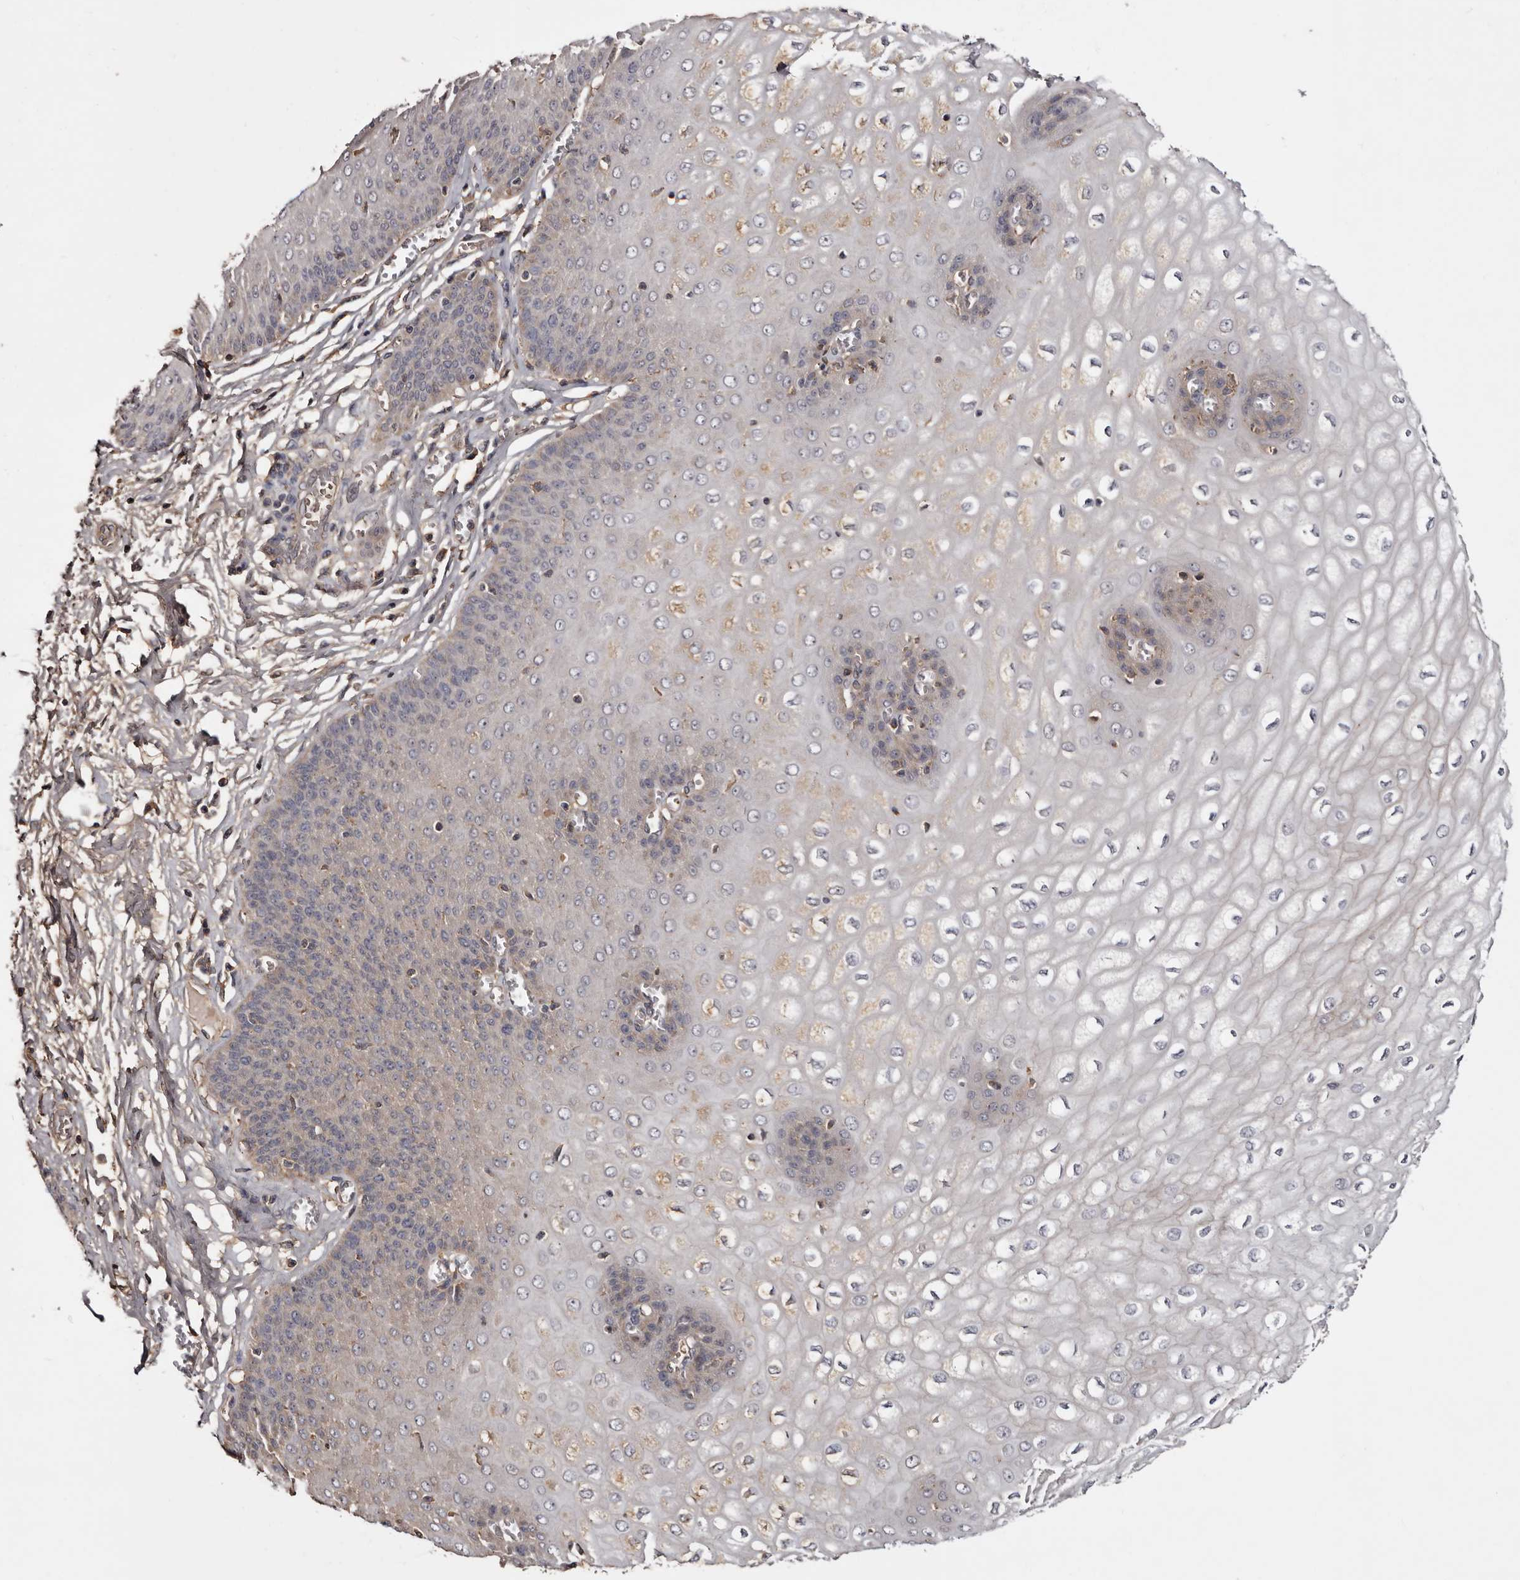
{"staining": {"intensity": "moderate", "quantity": "25%-75%", "location": "cytoplasmic/membranous"}, "tissue": "esophagus", "cell_type": "Squamous epithelial cells", "image_type": "normal", "snomed": [{"axis": "morphology", "description": "Normal tissue, NOS"}, {"axis": "topography", "description": "Esophagus"}], "caption": "Protein staining of benign esophagus reveals moderate cytoplasmic/membranous staining in approximately 25%-75% of squamous epithelial cells. (Stains: DAB (3,3'-diaminobenzidine) in brown, nuclei in blue, Microscopy: brightfield microscopy at high magnification).", "gene": "CYP1B1", "patient": {"sex": "male", "age": 60}}